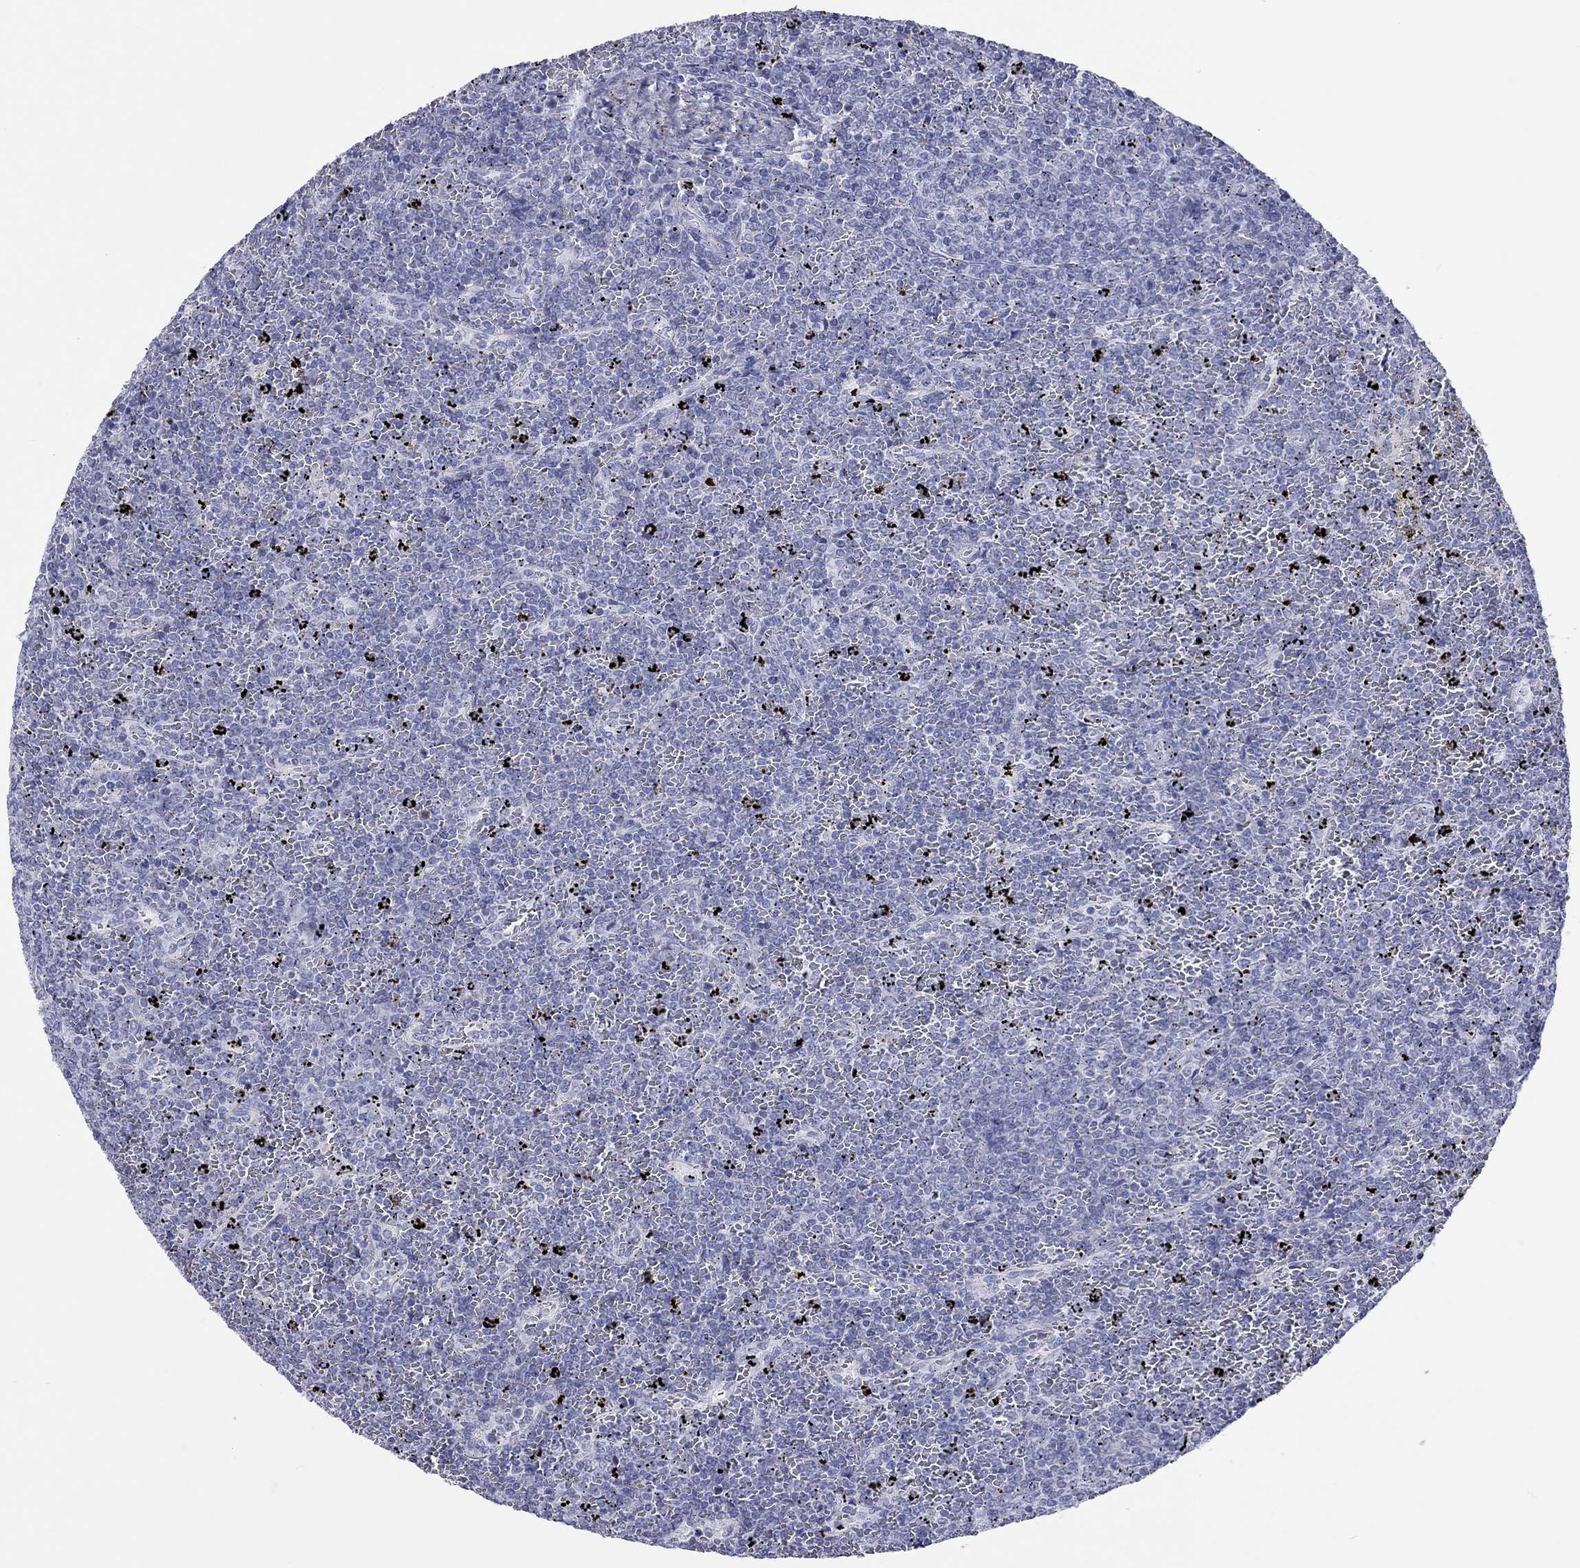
{"staining": {"intensity": "negative", "quantity": "none", "location": "none"}, "tissue": "lymphoma", "cell_type": "Tumor cells", "image_type": "cancer", "snomed": [{"axis": "morphology", "description": "Malignant lymphoma, non-Hodgkin's type, Low grade"}, {"axis": "topography", "description": "Spleen"}], "caption": "High magnification brightfield microscopy of malignant lymphoma, non-Hodgkin's type (low-grade) stained with DAB (brown) and counterstained with hematoxylin (blue): tumor cells show no significant positivity.", "gene": "VSIG10", "patient": {"sex": "female", "age": 77}}